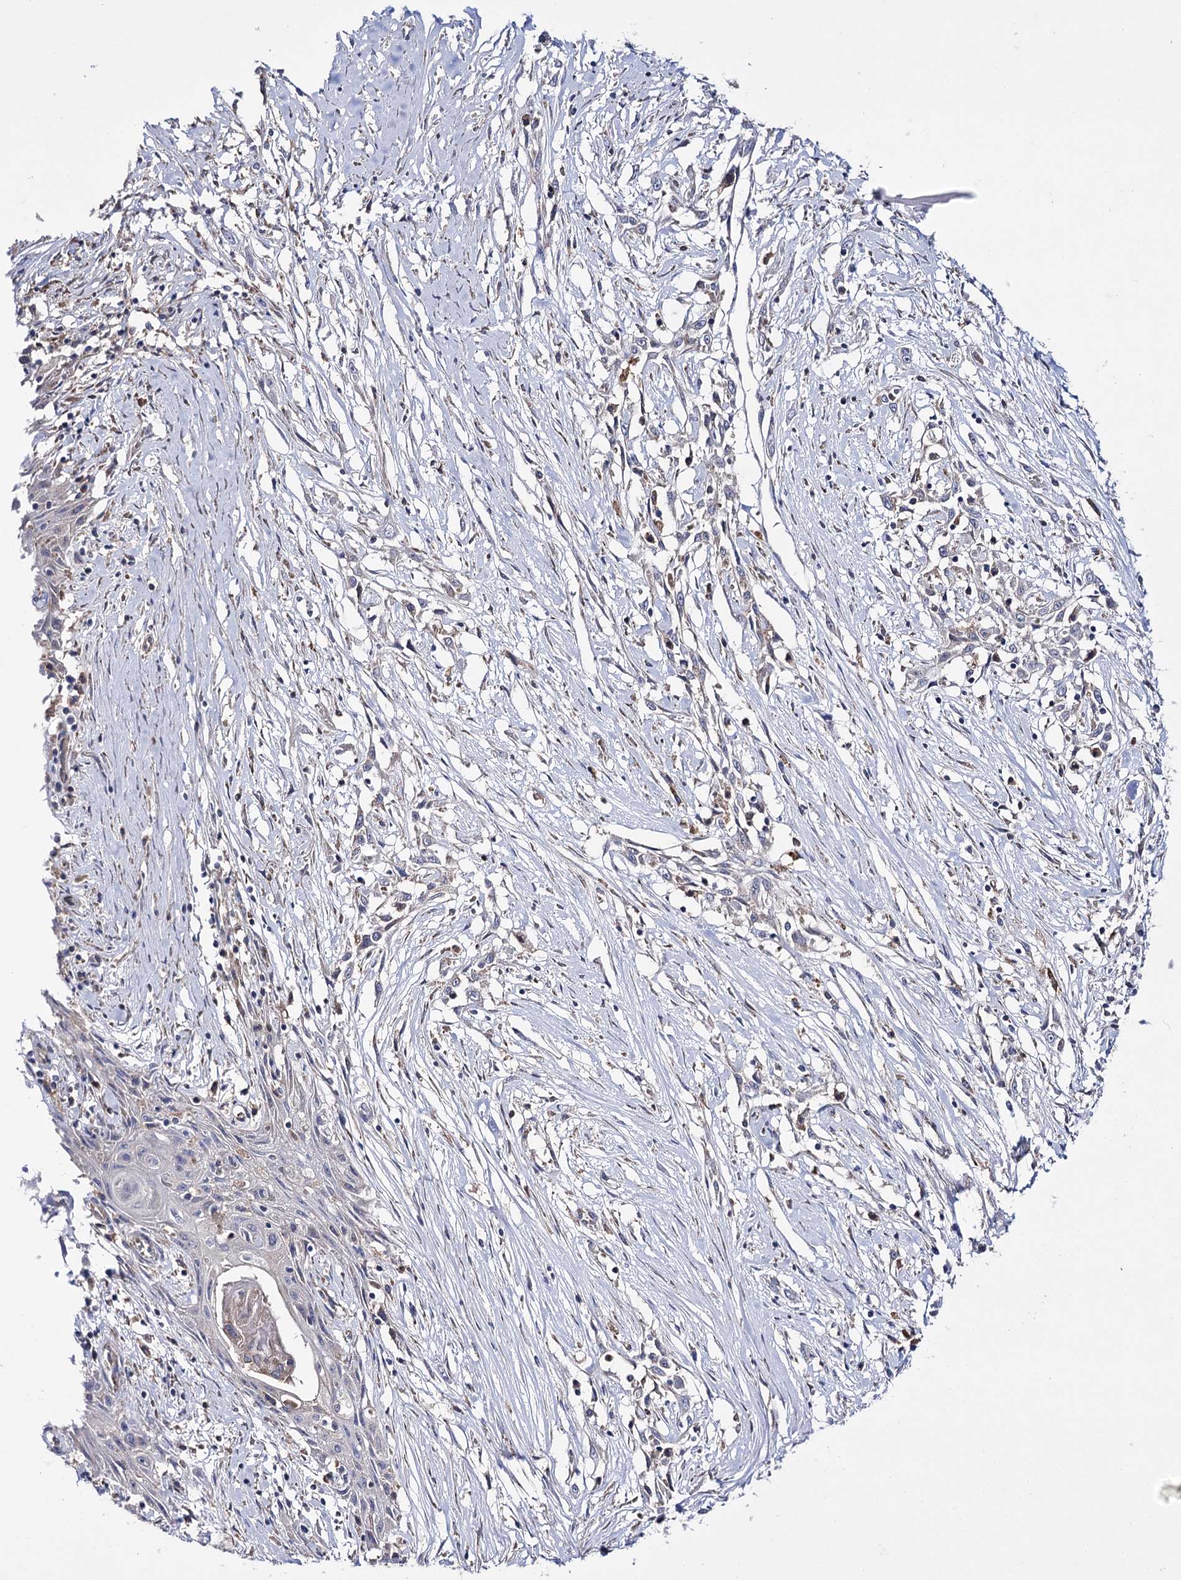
{"staining": {"intensity": "negative", "quantity": "none", "location": "none"}, "tissue": "skin cancer", "cell_type": "Tumor cells", "image_type": "cancer", "snomed": [{"axis": "morphology", "description": "Squamous cell carcinoma, NOS"}, {"axis": "morphology", "description": "Squamous cell carcinoma, metastatic, NOS"}, {"axis": "topography", "description": "Skin"}, {"axis": "topography", "description": "Lymph node"}], "caption": "Image shows no significant protein staining in tumor cells of skin squamous cell carcinoma.", "gene": "PTER", "patient": {"sex": "male", "age": 75}}